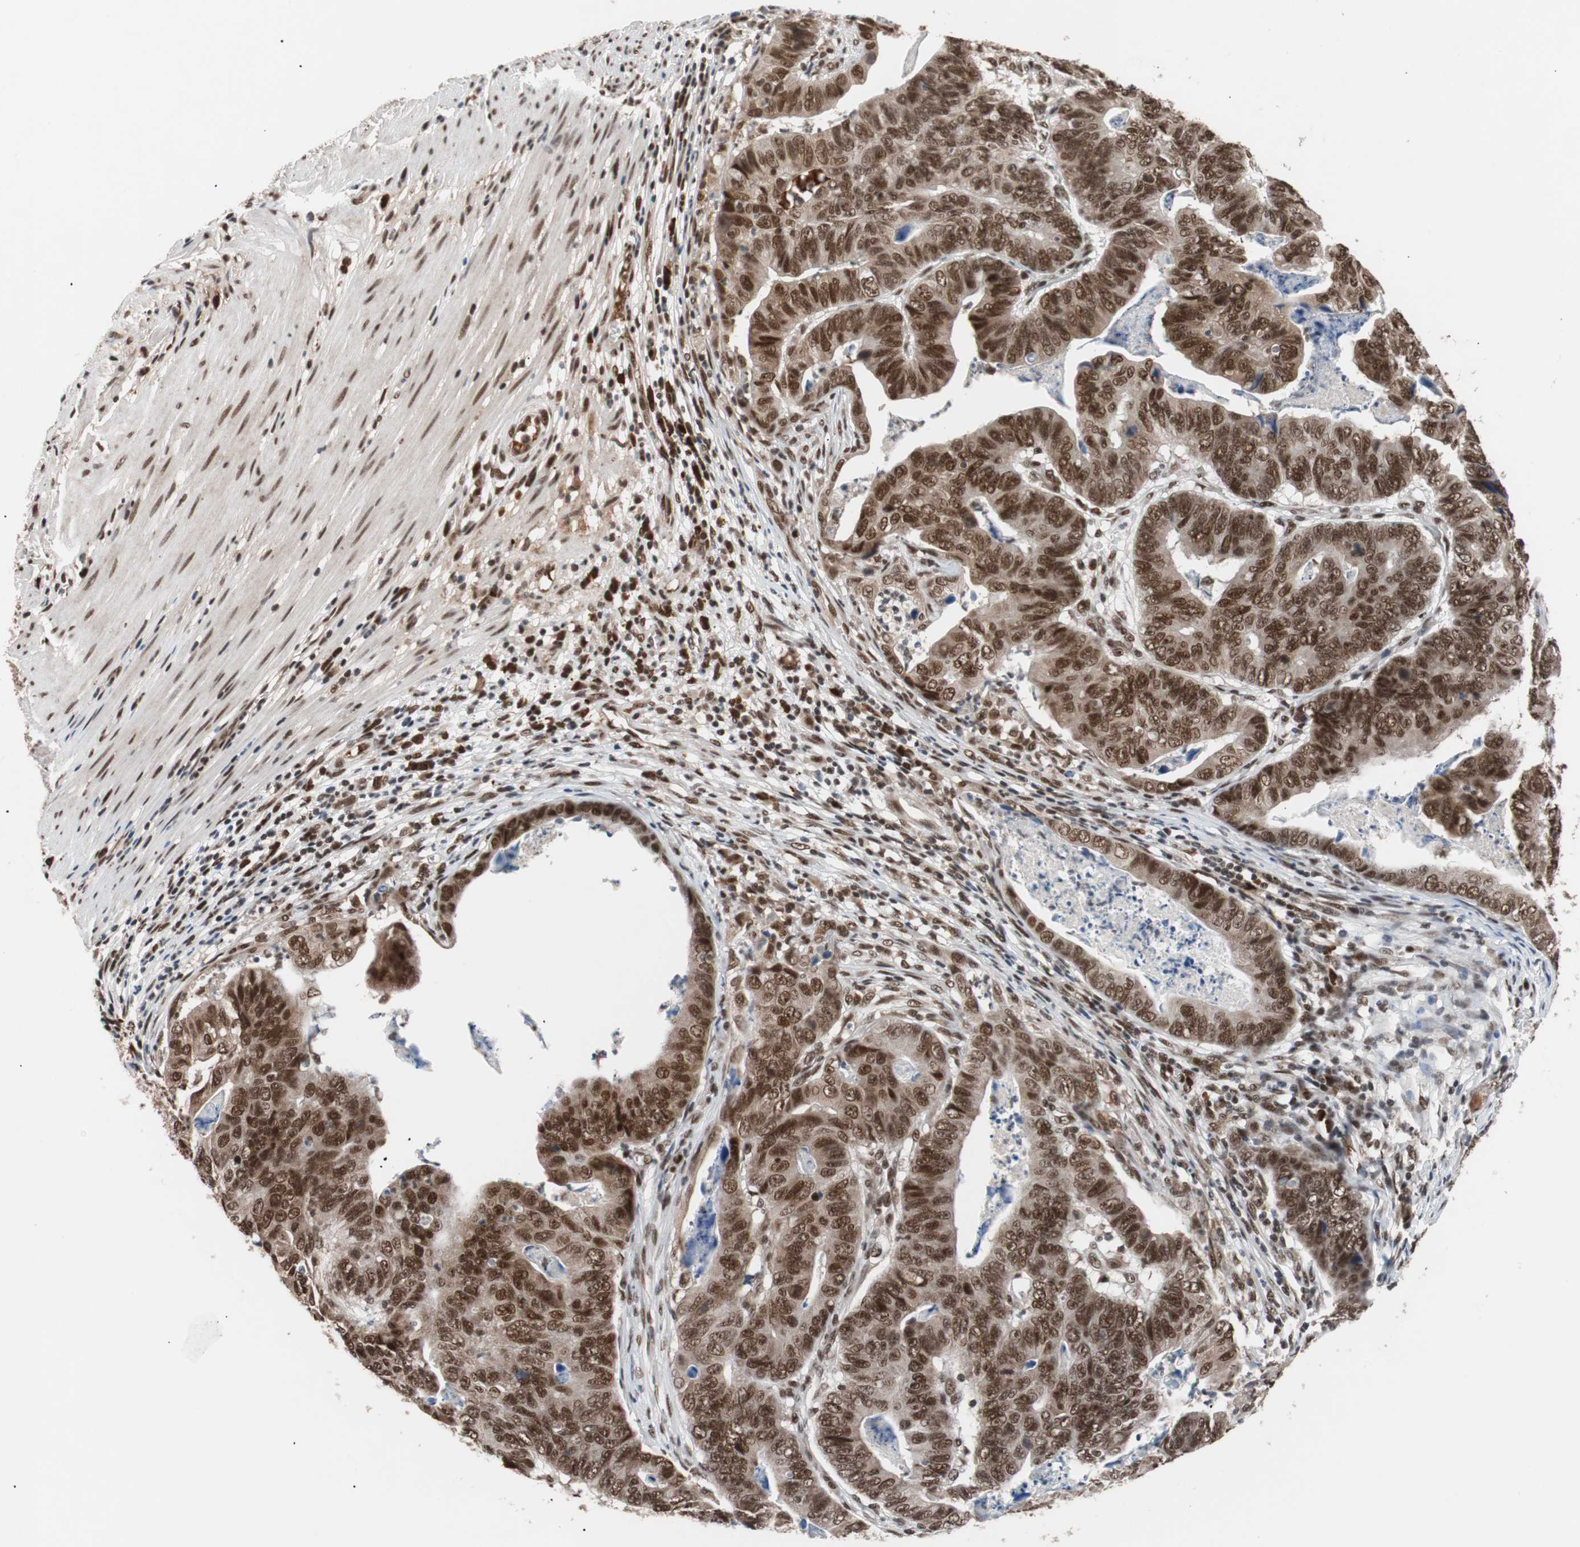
{"staining": {"intensity": "strong", "quantity": ">75%", "location": "nuclear"}, "tissue": "stomach cancer", "cell_type": "Tumor cells", "image_type": "cancer", "snomed": [{"axis": "morphology", "description": "Adenocarcinoma, NOS"}, {"axis": "topography", "description": "Stomach, lower"}], "caption": "Immunohistochemistry (IHC) photomicrograph of human stomach cancer (adenocarcinoma) stained for a protein (brown), which shows high levels of strong nuclear positivity in approximately >75% of tumor cells.", "gene": "CHAMP1", "patient": {"sex": "male", "age": 77}}